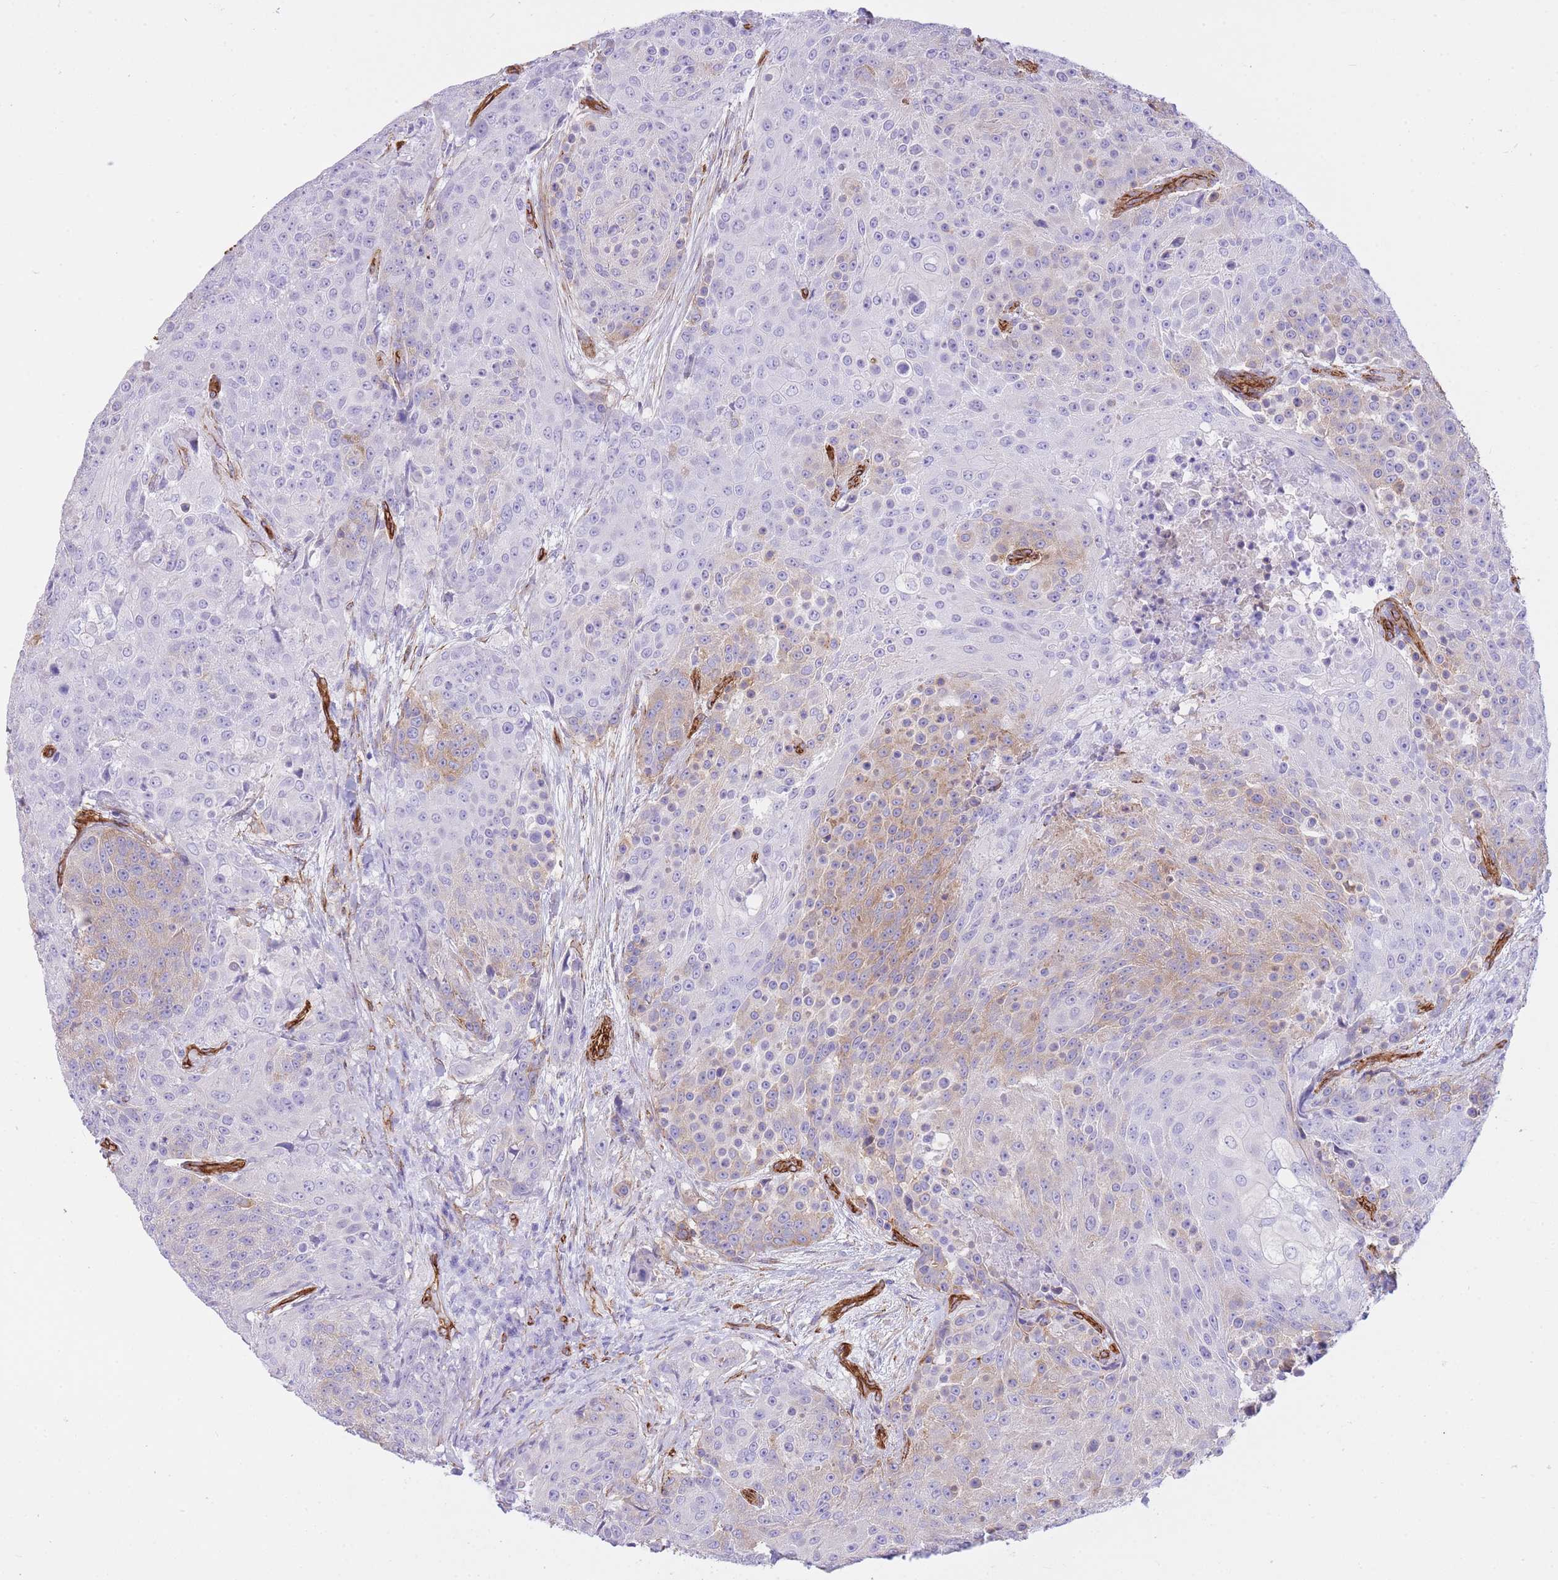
{"staining": {"intensity": "weak", "quantity": "<25%", "location": "cytoplasmic/membranous"}, "tissue": "urothelial cancer", "cell_type": "Tumor cells", "image_type": "cancer", "snomed": [{"axis": "morphology", "description": "Urothelial carcinoma, High grade"}, {"axis": "topography", "description": "Urinary bladder"}], "caption": "A micrograph of human urothelial cancer is negative for staining in tumor cells.", "gene": "CAVIN1", "patient": {"sex": "female", "age": 63}}